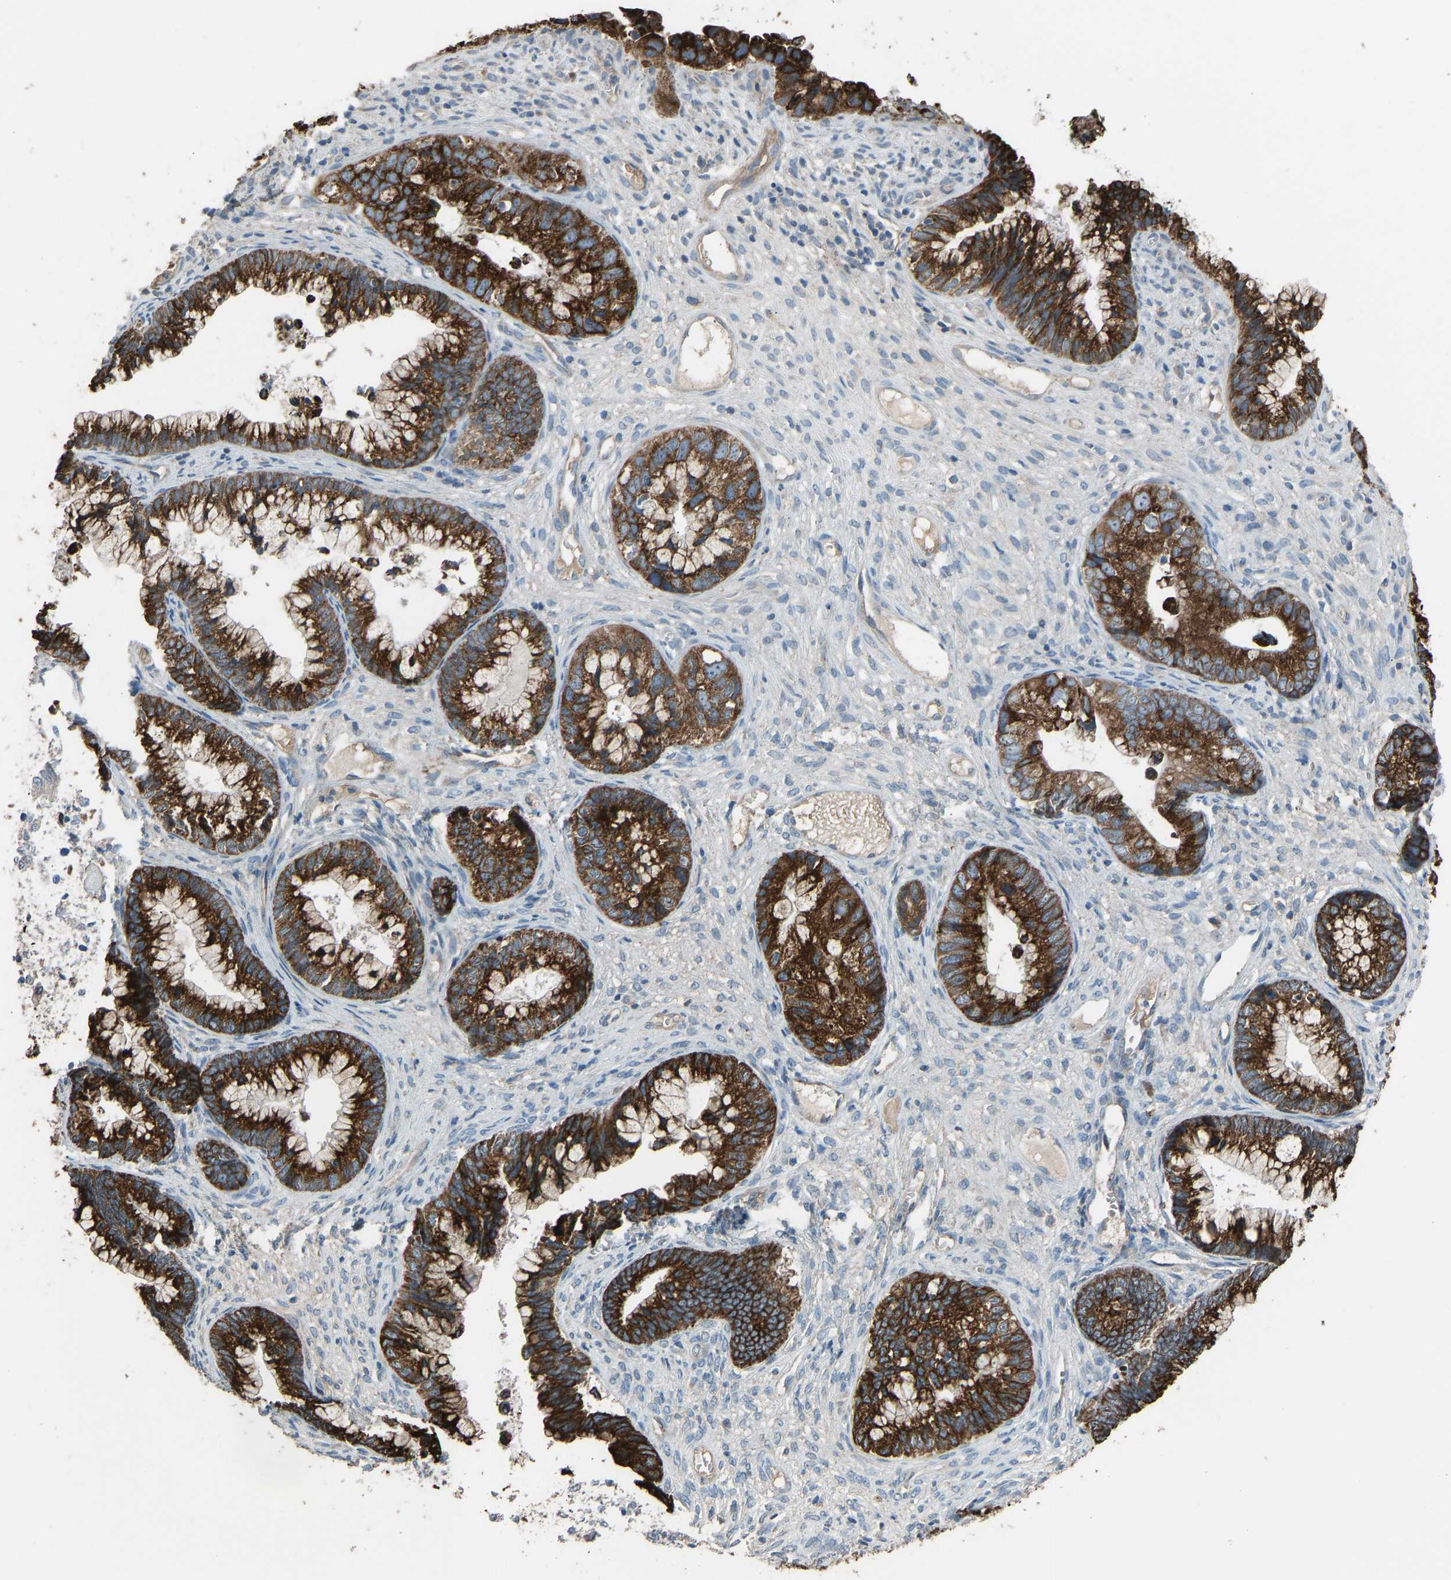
{"staining": {"intensity": "strong", "quantity": ">75%", "location": "cytoplasmic/membranous"}, "tissue": "cervical cancer", "cell_type": "Tumor cells", "image_type": "cancer", "snomed": [{"axis": "morphology", "description": "Adenocarcinoma, NOS"}, {"axis": "topography", "description": "Cervix"}], "caption": "Protein expression analysis of cervical cancer (adenocarcinoma) reveals strong cytoplasmic/membranous expression in about >75% of tumor cells. (DAB = brown stain, brightfield microscopy at high magnification).", "gene": "TGFBR3", "patient": {"sex": "female", "age": 44}}